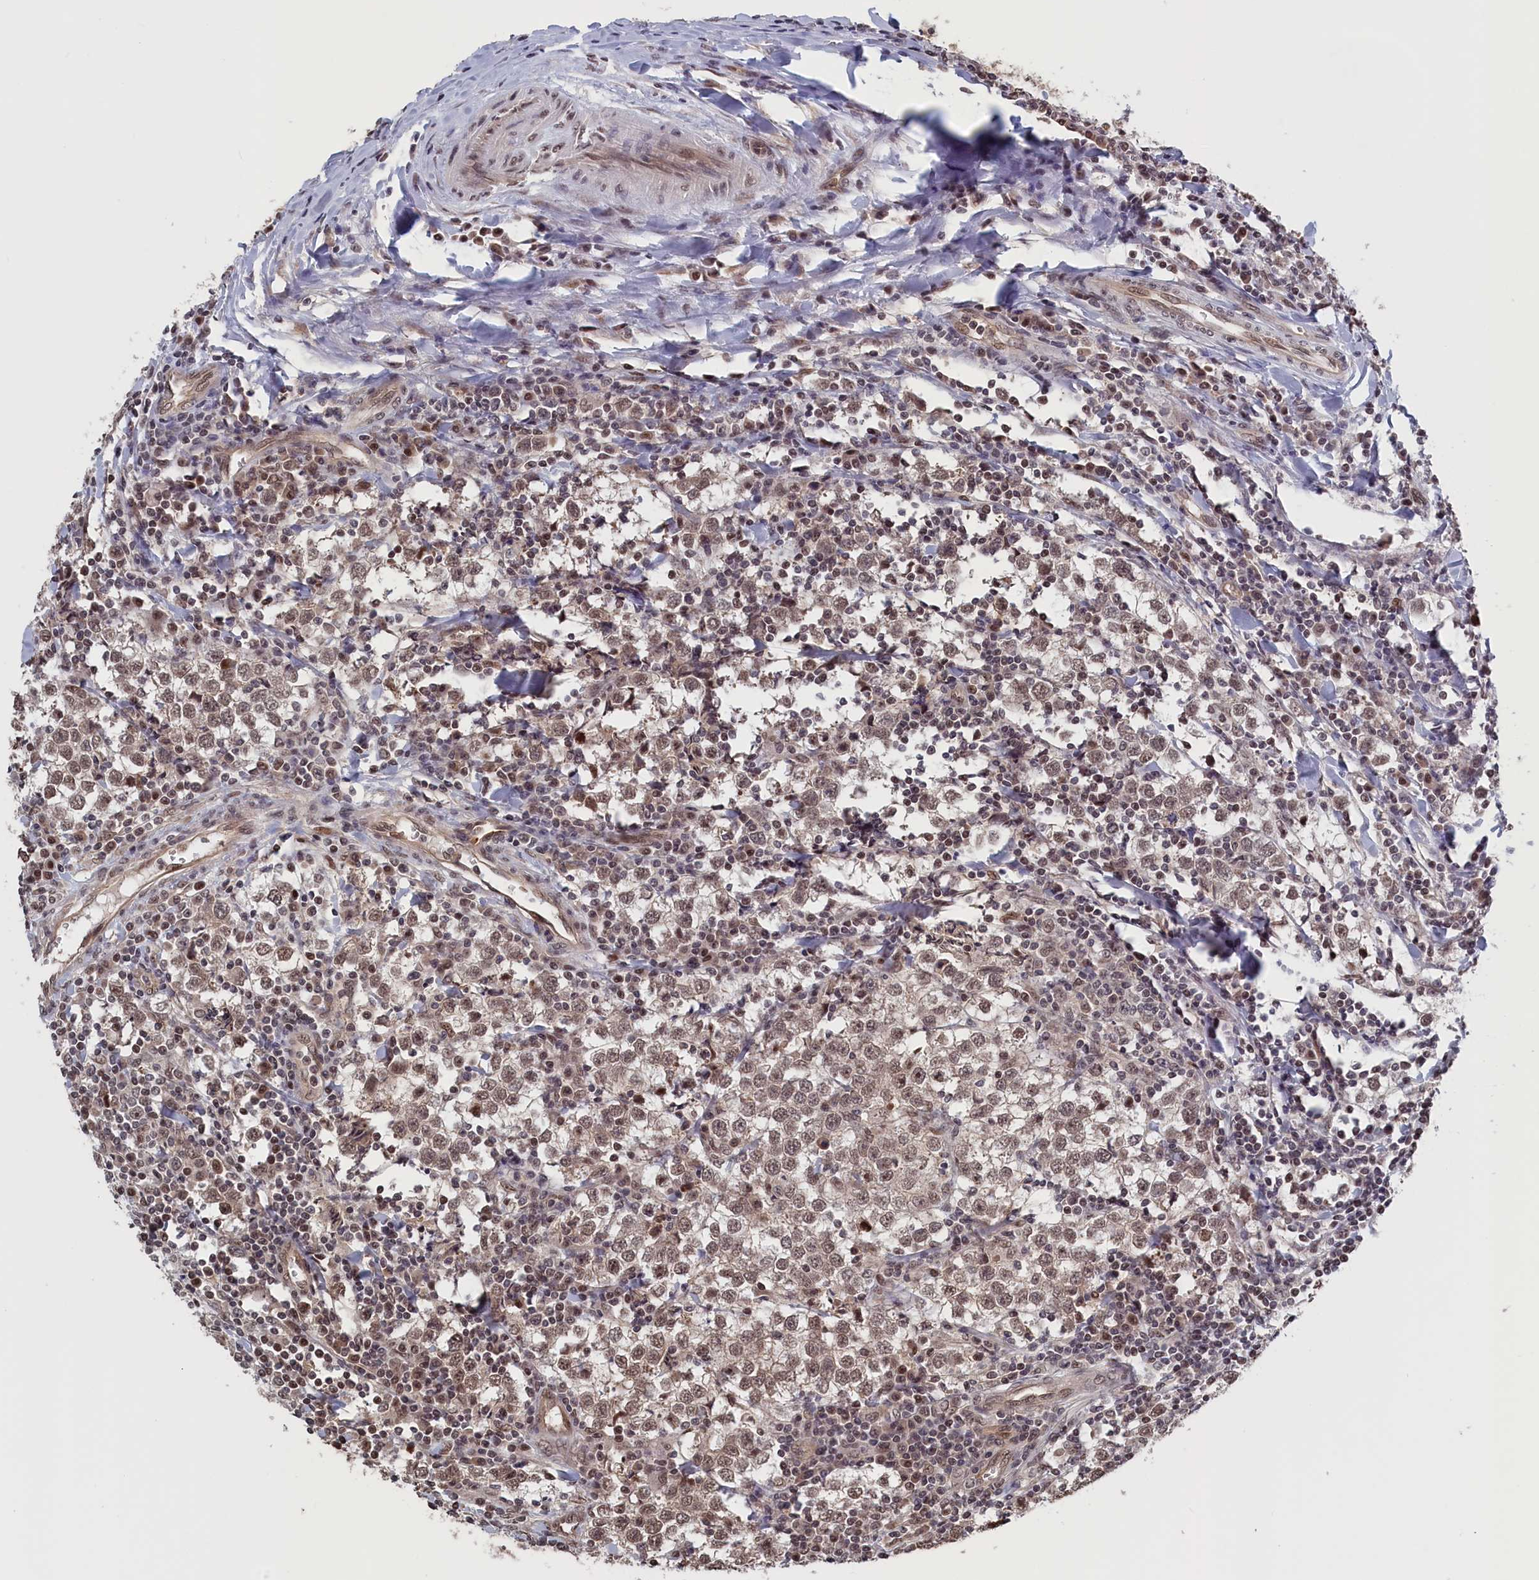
{"staining": {"intensity": "weak", "quantity": "25%-75%", "location": "cytoplasmic/membranous,nuclear"}, "tissue": "testis cancer", "cell_type": "Tumor cells", "image_type": "cancer", "snomed": [{"axis": "morphology", "description": "Seminoma, NOS"}, {"axis": "morphology", "description": "Carcinoma, Embryonal, NOS"}, {"axis": "topography", "description": "Testis"}], "caption": "Testis cancer (seminoma) stained with a brown dye displays weak cytoplasmic/membranous and nuclear positive expression in approximately 25%-75% of tumor cells.", "gene": "PLP2", "patient": {"sex": "male", "age": 36}}